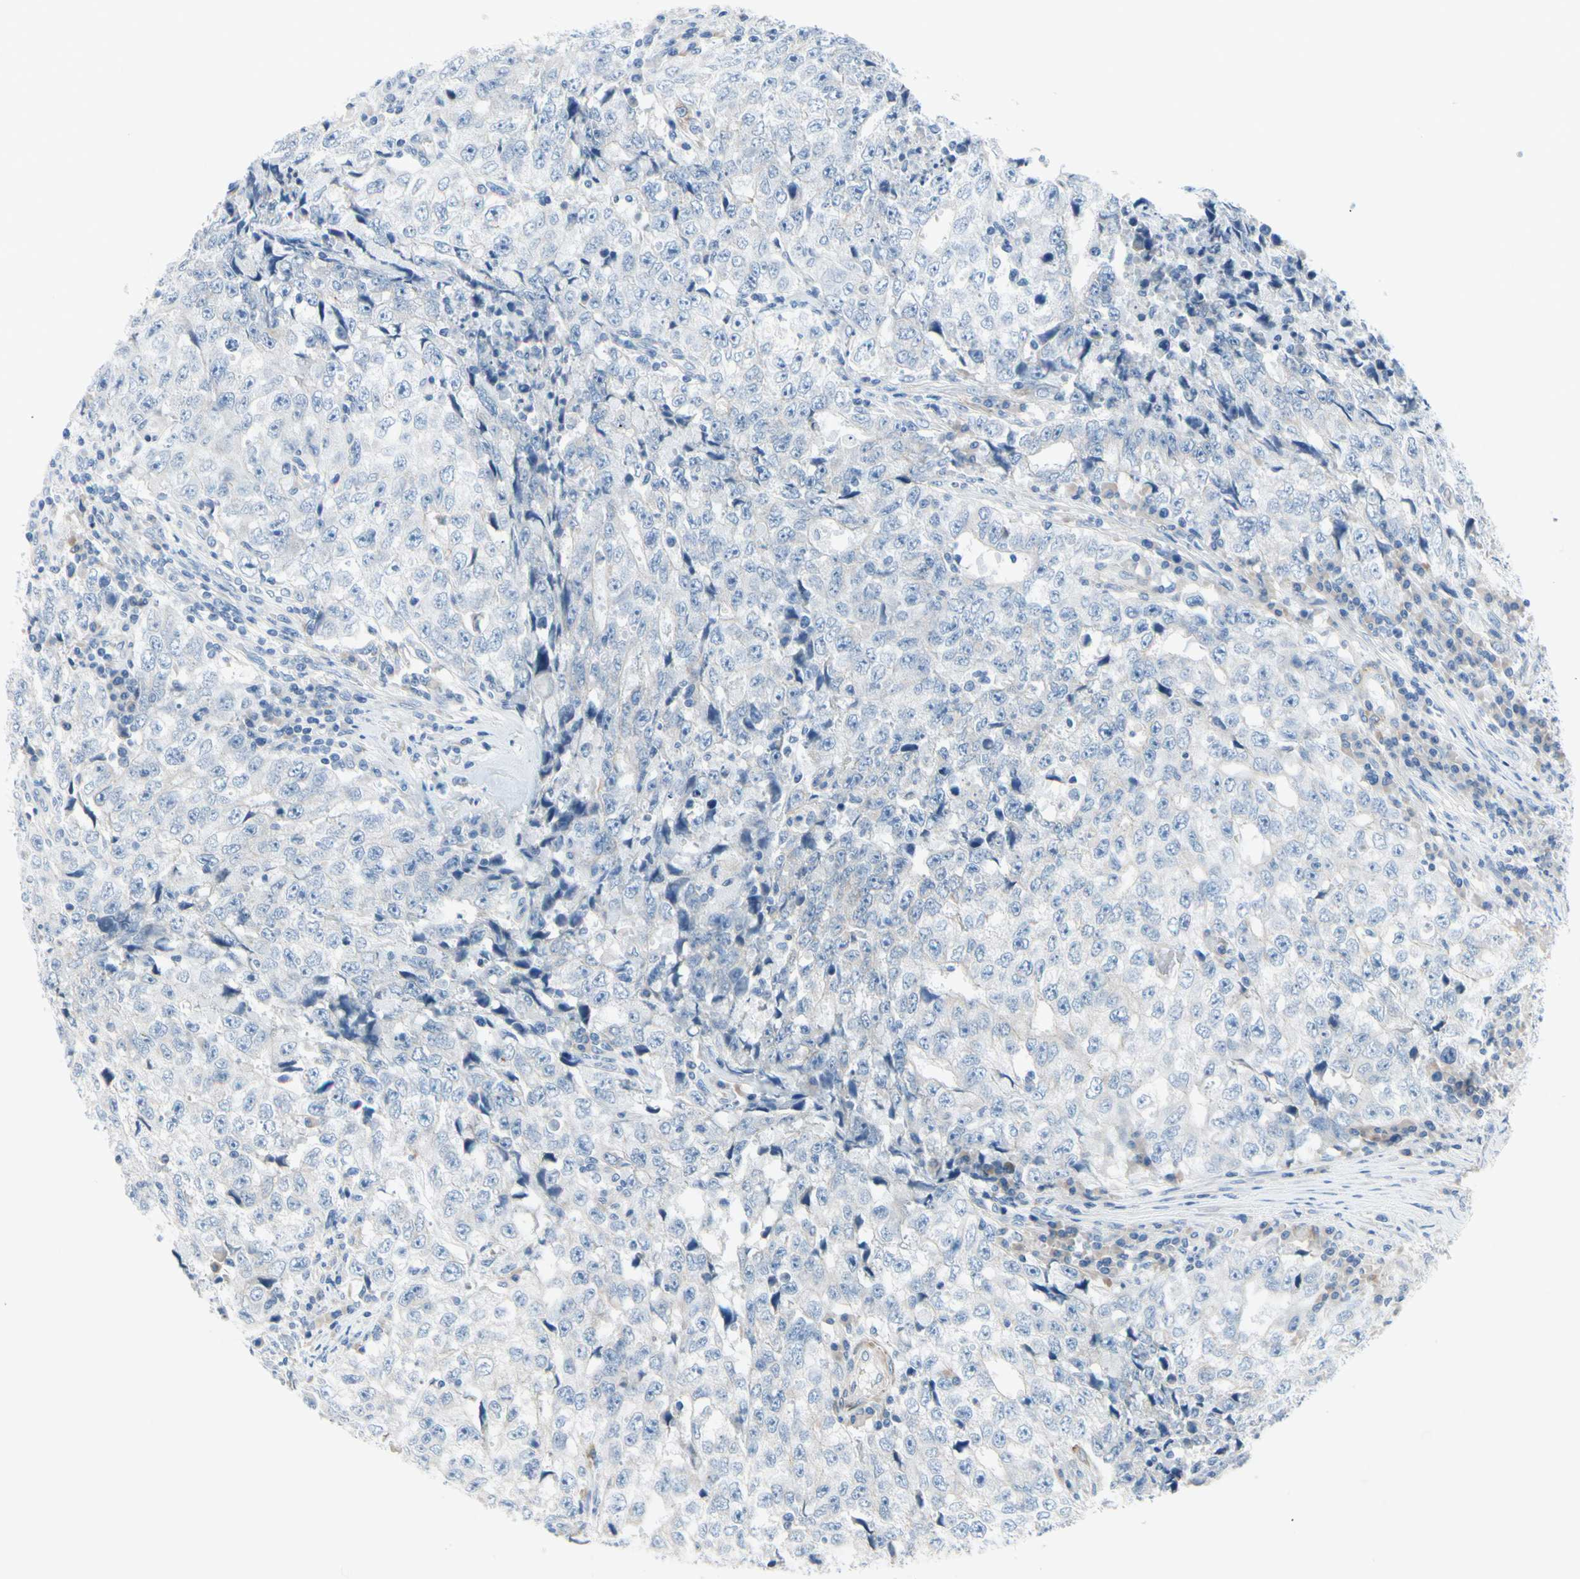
{"staining": {"intensity": "negative", "quantity": "none", "location": "none"}, "tissue": "testis cancer", "cell_type": "Tumor cells", "image_type": "cancer", "snomed": [{"axis": "morphology", "description": "Necrosis, NOS"}, {"axis": "morphology", "description": "Carcinoma, Embryonal, NOS"}, {"axis": "topography", "description": "Testis"}], "caption": "High magnification brightfield microscopy of testis cancer stained with DAB (3,3'-diaminobenzidine) (brown) and counterstained with hematoxylin (blue): tumor cells show no significant positivity.", "gene": "FCER2", "patient": {"sex": "male", "age": 19}}